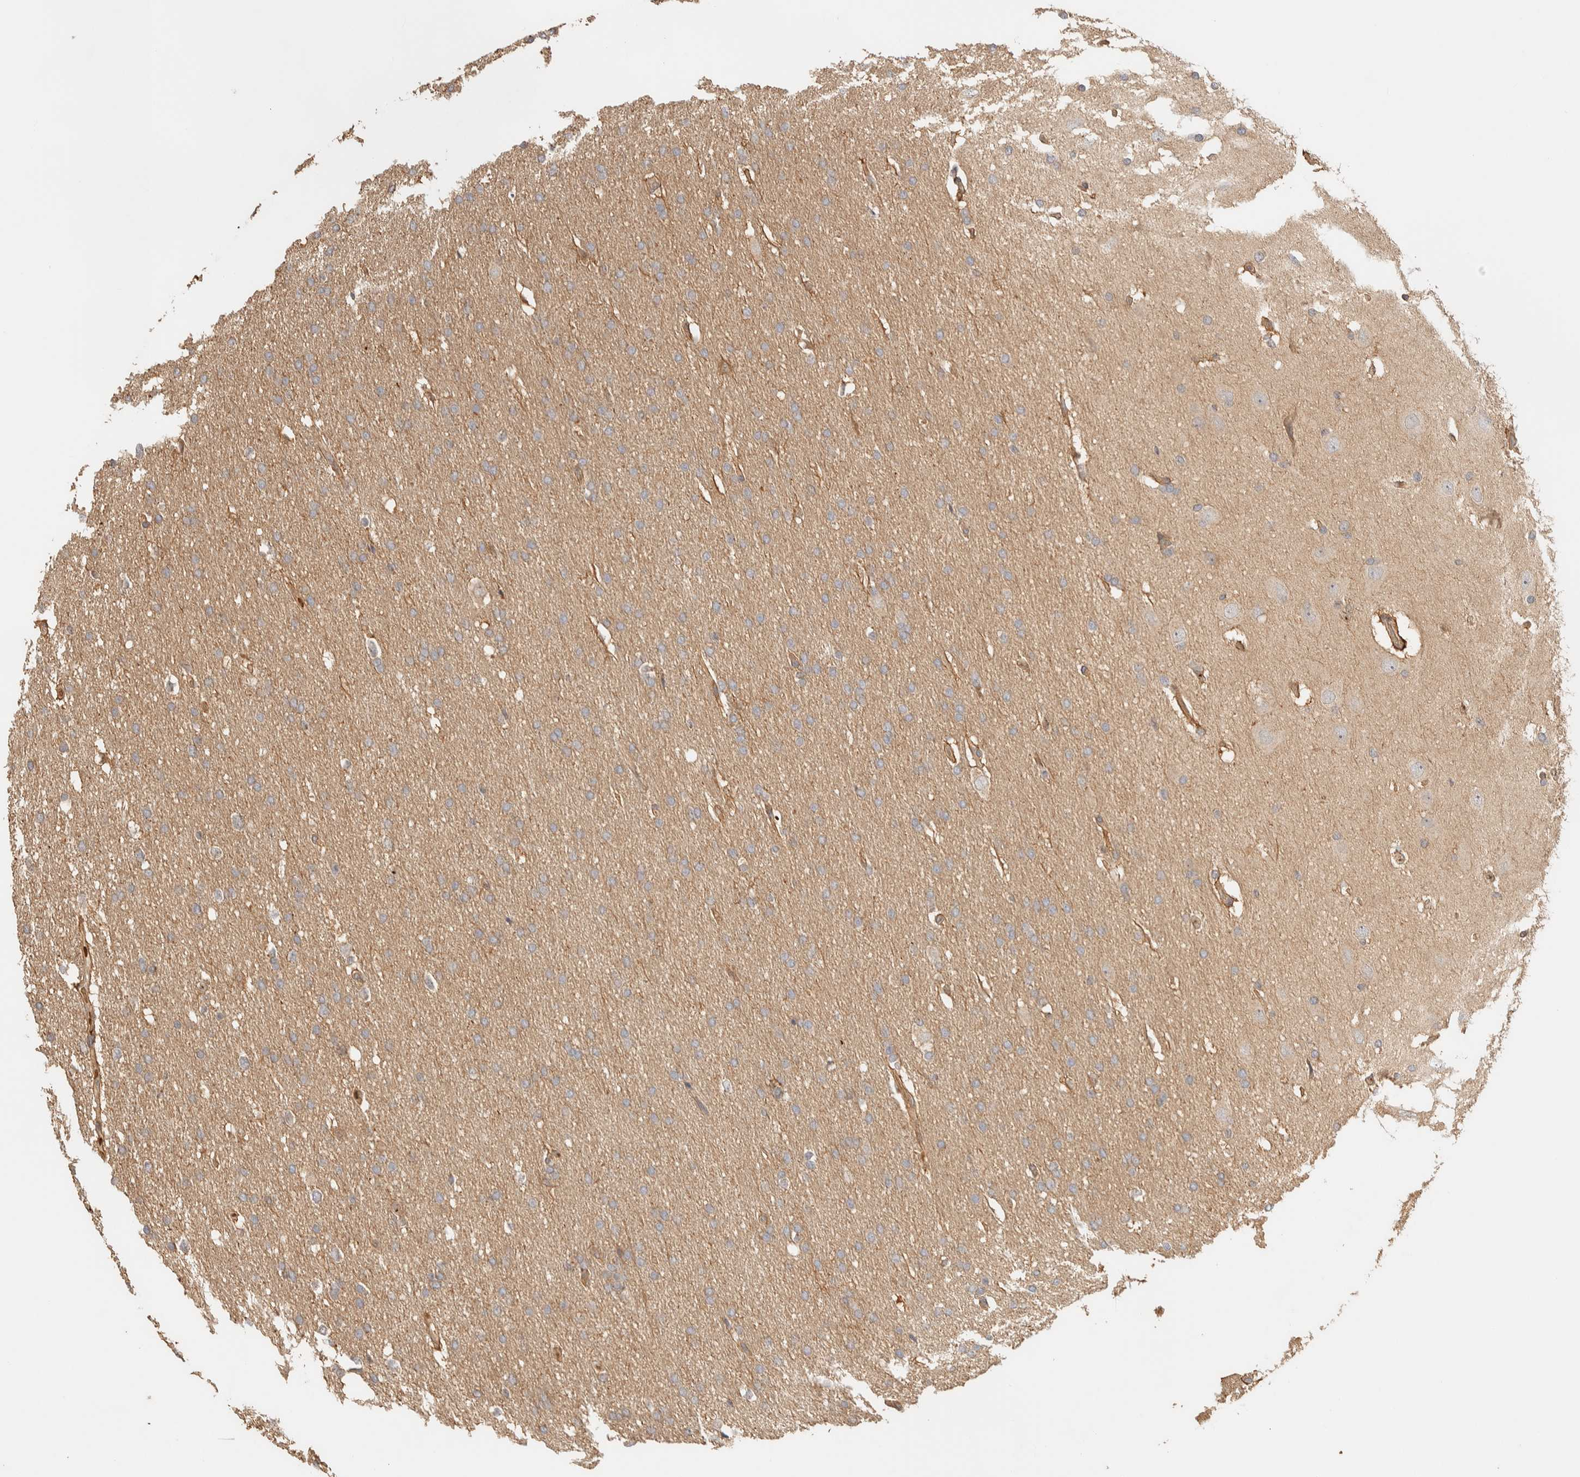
{"staining": {"intensity": "weak", "quantity": ">75%", "location": "cytoplasmic/membranous"}, "tissue": "glioma", "cell_type": "Tumor cells", "image_type": "cancer", "snomed": [{"axis": "morphology", "description": "Glioma, malignant, Low grade"}, {"axis": "topography", "description": "Brain"}], "caption": "The immunohistochemical stain labels weak cytoplasmic/membranous positivity in tumor cells of malignant low-grade glioma tissue.", "gene": "TTI2", "patient": {"sex": "female", "age": 37}}